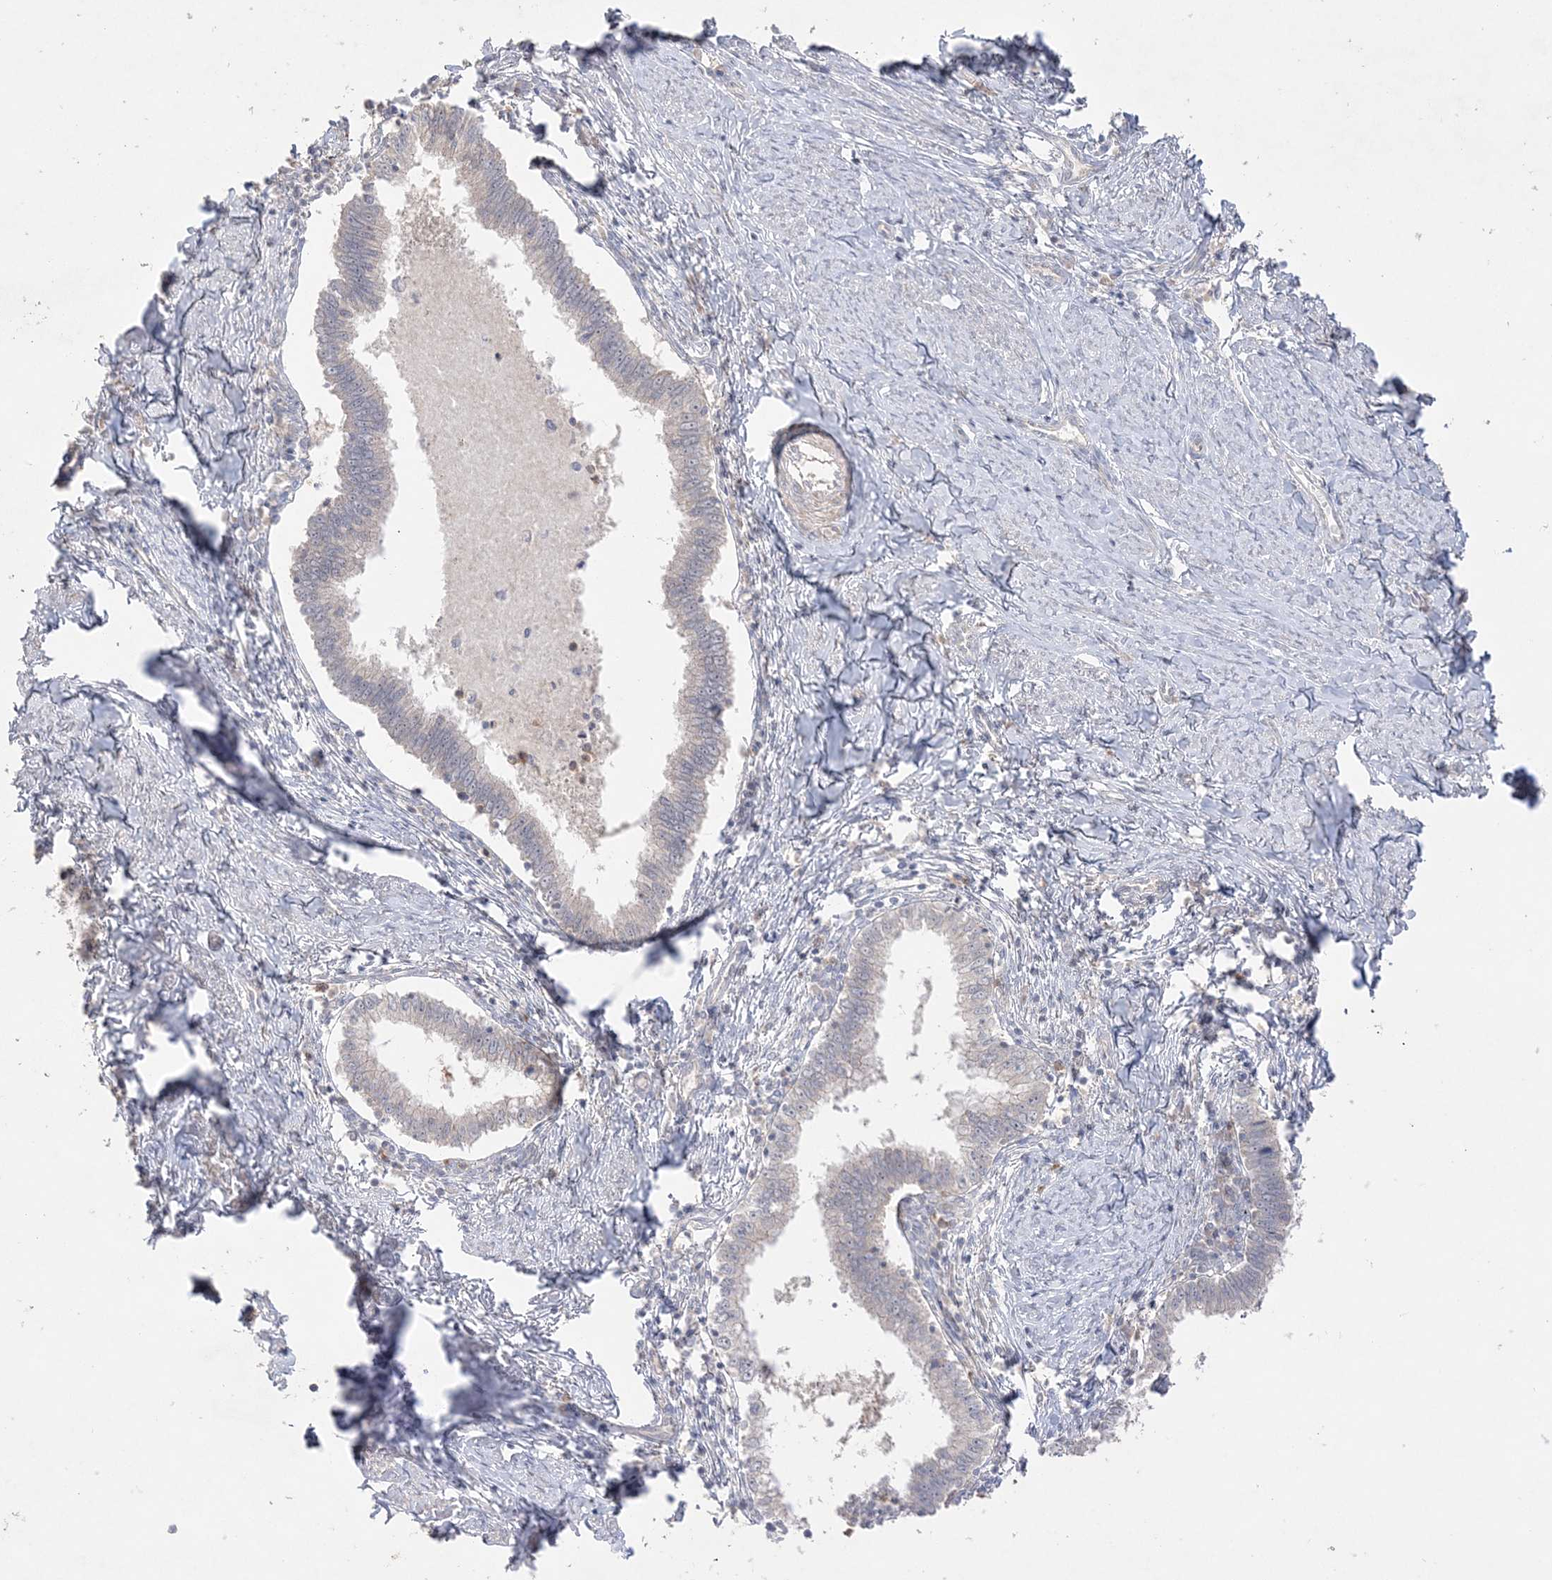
{"staining": {"intensity": "negative", "quantity": "none", "location": "none"}, "tissue": "cervical cancer", "cell_type": "Tumor cells", "image_type": "cancer", "snomed": [{"axis": "morphology", "description": "Adenocarcinoma, NOS"}, {"axis": "topography", "description": "Cervix"}], "caption": "This is a histopathology image of IHC staining of cervical adenocarcinoma, which shows no positivity in tumor cells.", "gene": "SH3BP4", "patient": {"sex": "female", "age": 36}}